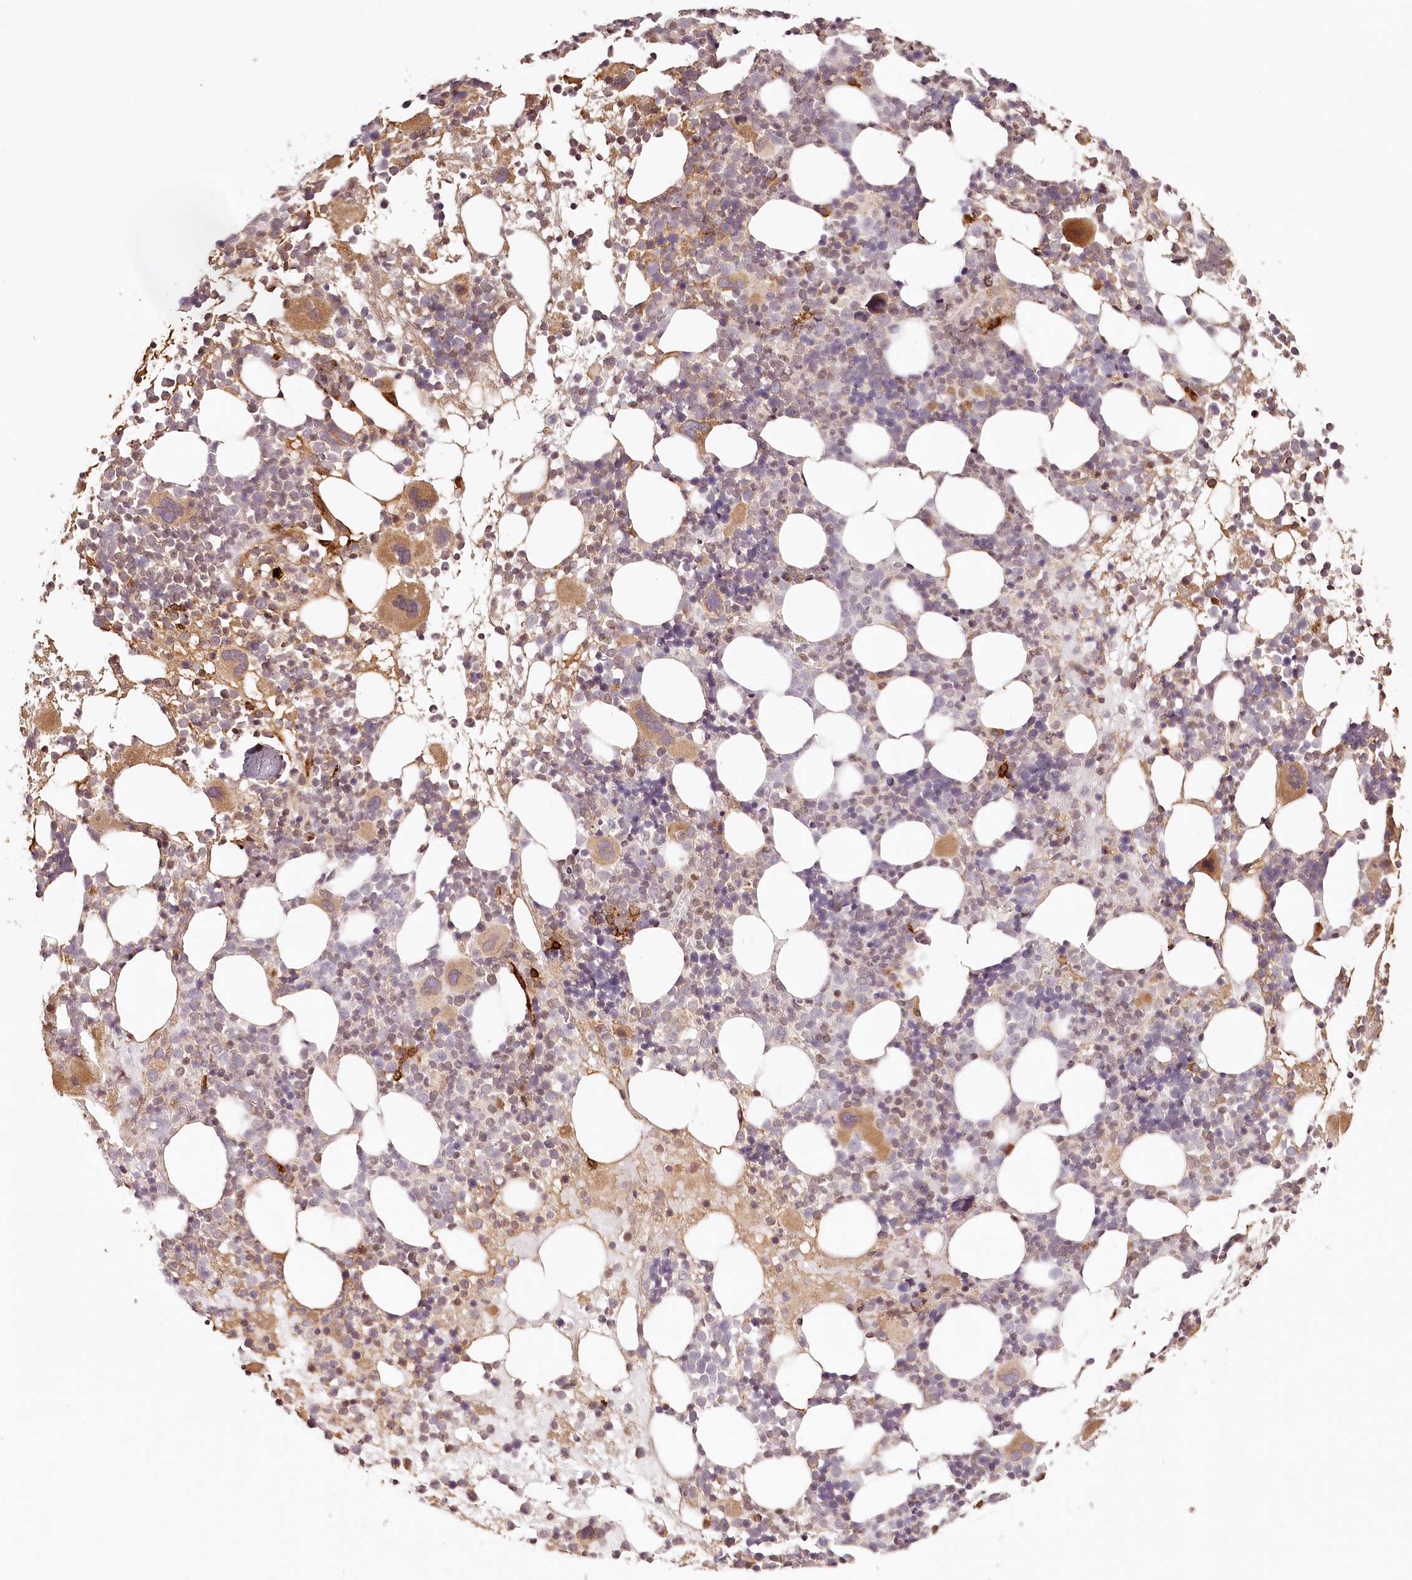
{"staining": {"intensity": "moderate", "quantity": "<25%", "location": "cytoplasmic/membranous"}, "tissue": "bone marrow", "cell_type": "Hematopoietic cells", "image_type": "normal", "snomed": [{"axis": "morphology", "description": "Normal tissue, NOS"}, {"axis": "topography", "description": "Bone marrow"}], "caption": "Bone marrow stained with a protein marker displays moderate staining in hematopoietic cells.", "gene": "SYNGR1", "patient": {"sex": "female", "age": 57}}